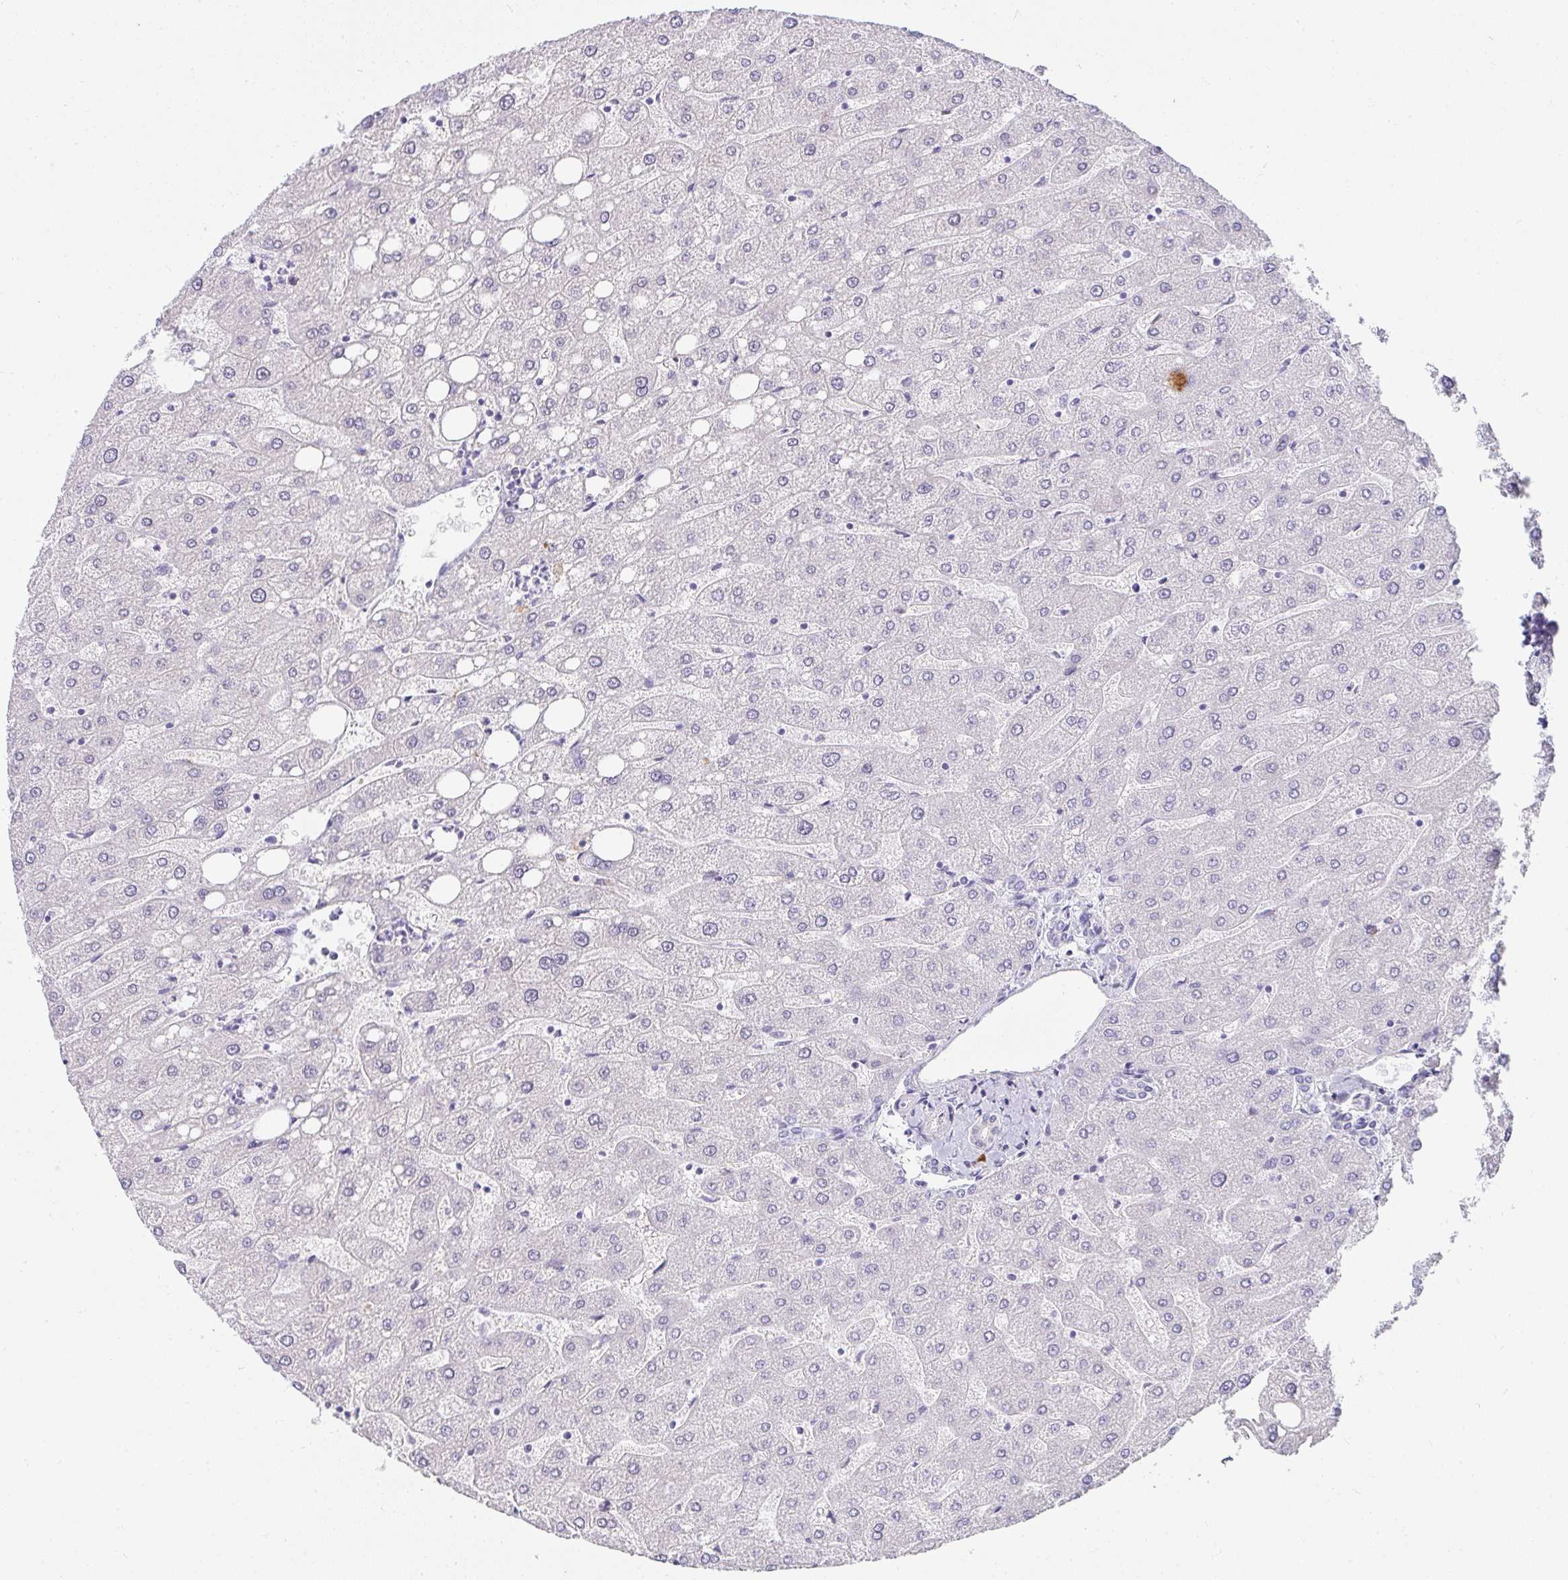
{"staining": {"intensity": "negative", "quantity": "none", "location": "none"}, "tissue": "liver", "cell_type": "Cholangiocytes", "image_type": "normal", "snomed": [{"axis": "morphology", "description": "Normal tissue, NOS"}, {"axis": "topography", "description": "Liver"}], "caption": "DAB immunohistochemical staining of normal human liver shows no significant expression in cholangiocytes. (DAB (3,3'-diaminobenzidine) immunohistochemistry visualized using brightfield microscopy, high magnification).", "gene": "OR5J2", "patient": {"sex": "male", "age": 67}}